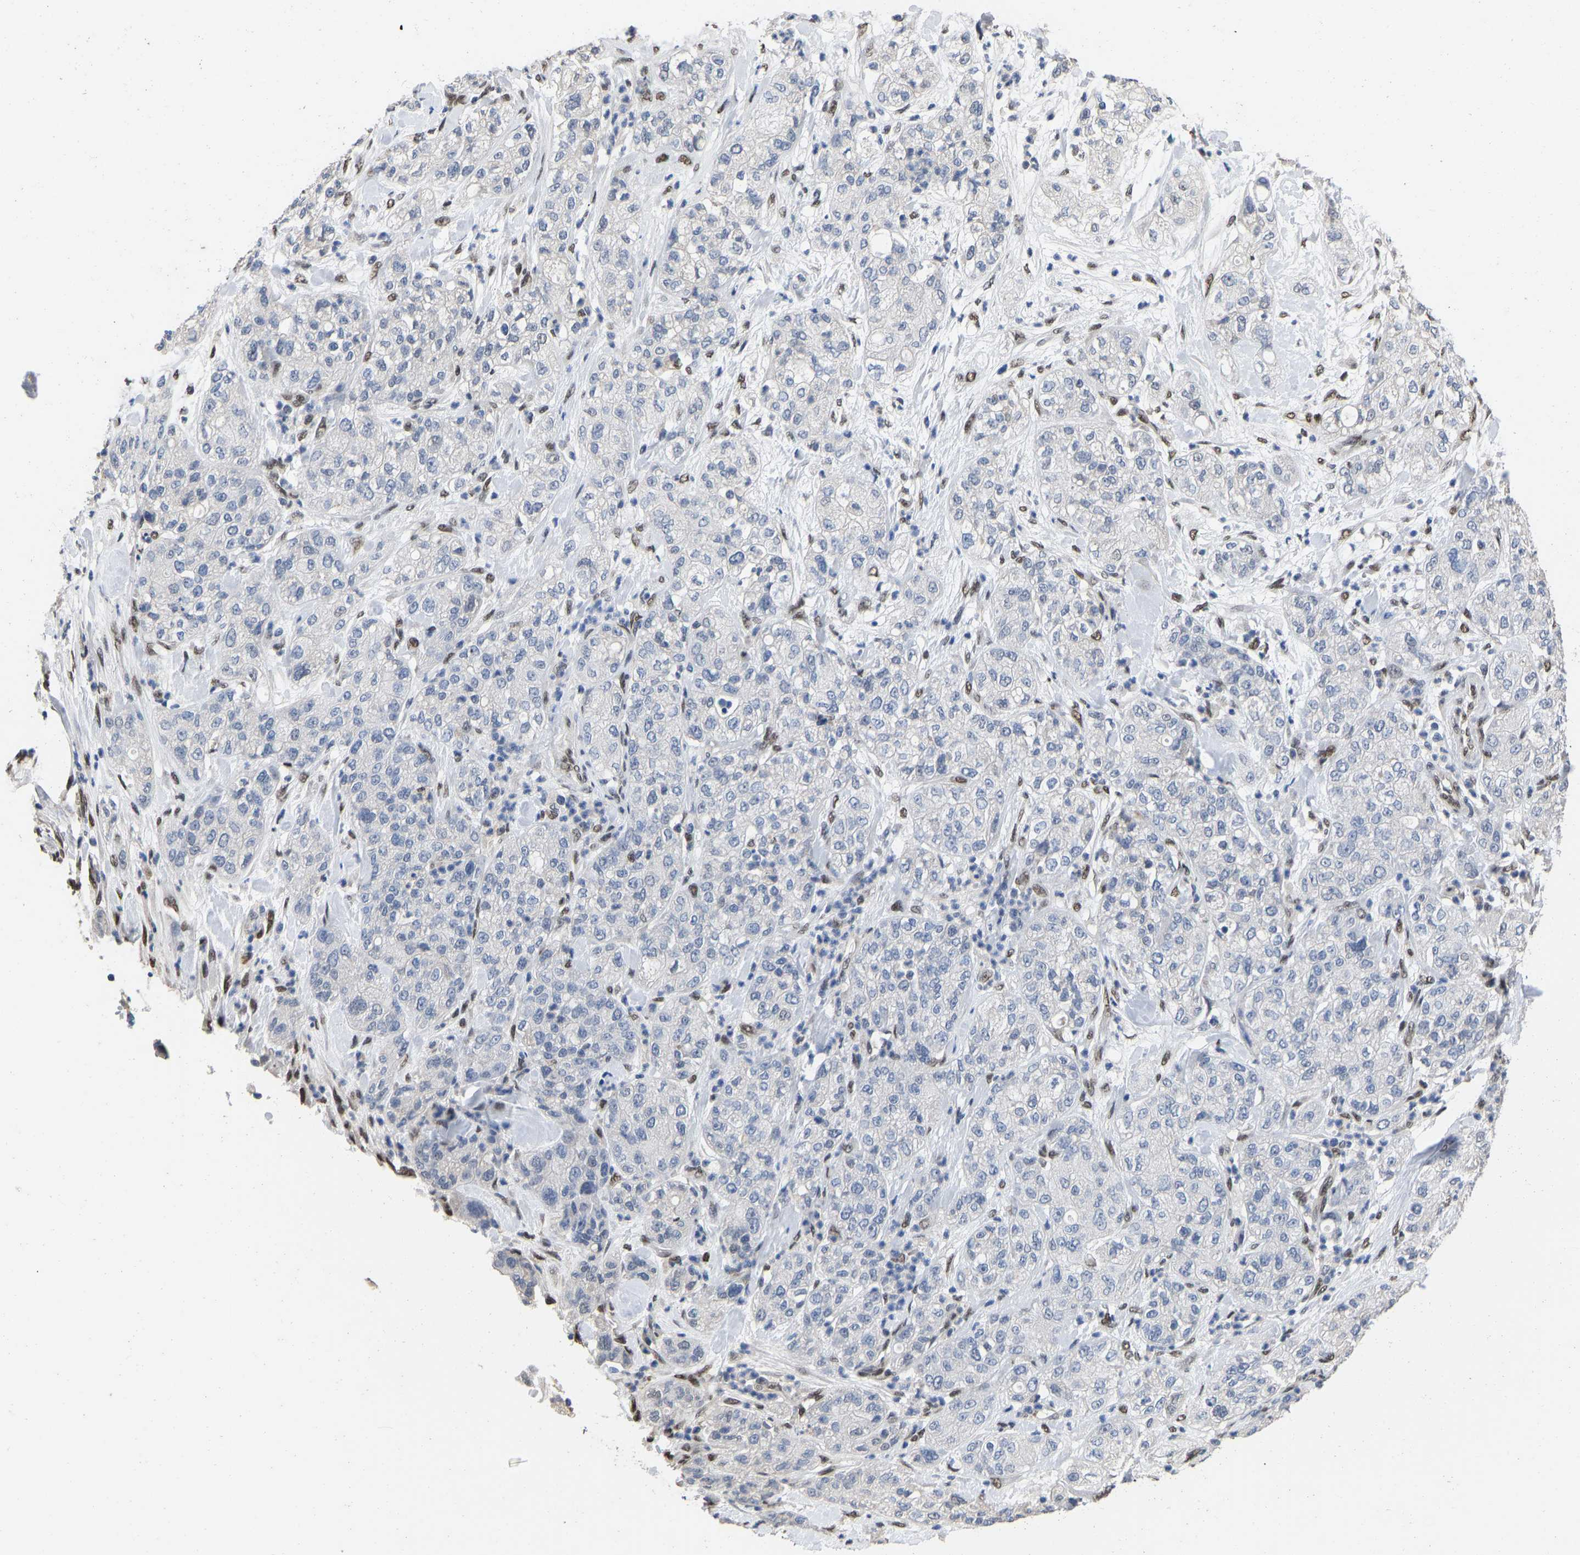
{"staining": {"intensity": "negative", "quantity": "none", "location": "none"}, "tissue": "pancreatic cancer", "cell_type": "Tumor cells", "image_type": "cancer", "snomed": [{"axis": "morphology", "description": "Adenocarcinoma, NOS"}, {"axis": "topography", "description": "Pancreas"}], "caption": "This histopathology image is of pancreatic cancer (adenocarcinoma) stained with immunohistochemistry (IHC) to label a protein in brown with the nuclei are counter-stained blue. There is no expression in tumor cells.", "gene": "QKI", "patient": {"sex": "female", "age": 78}}